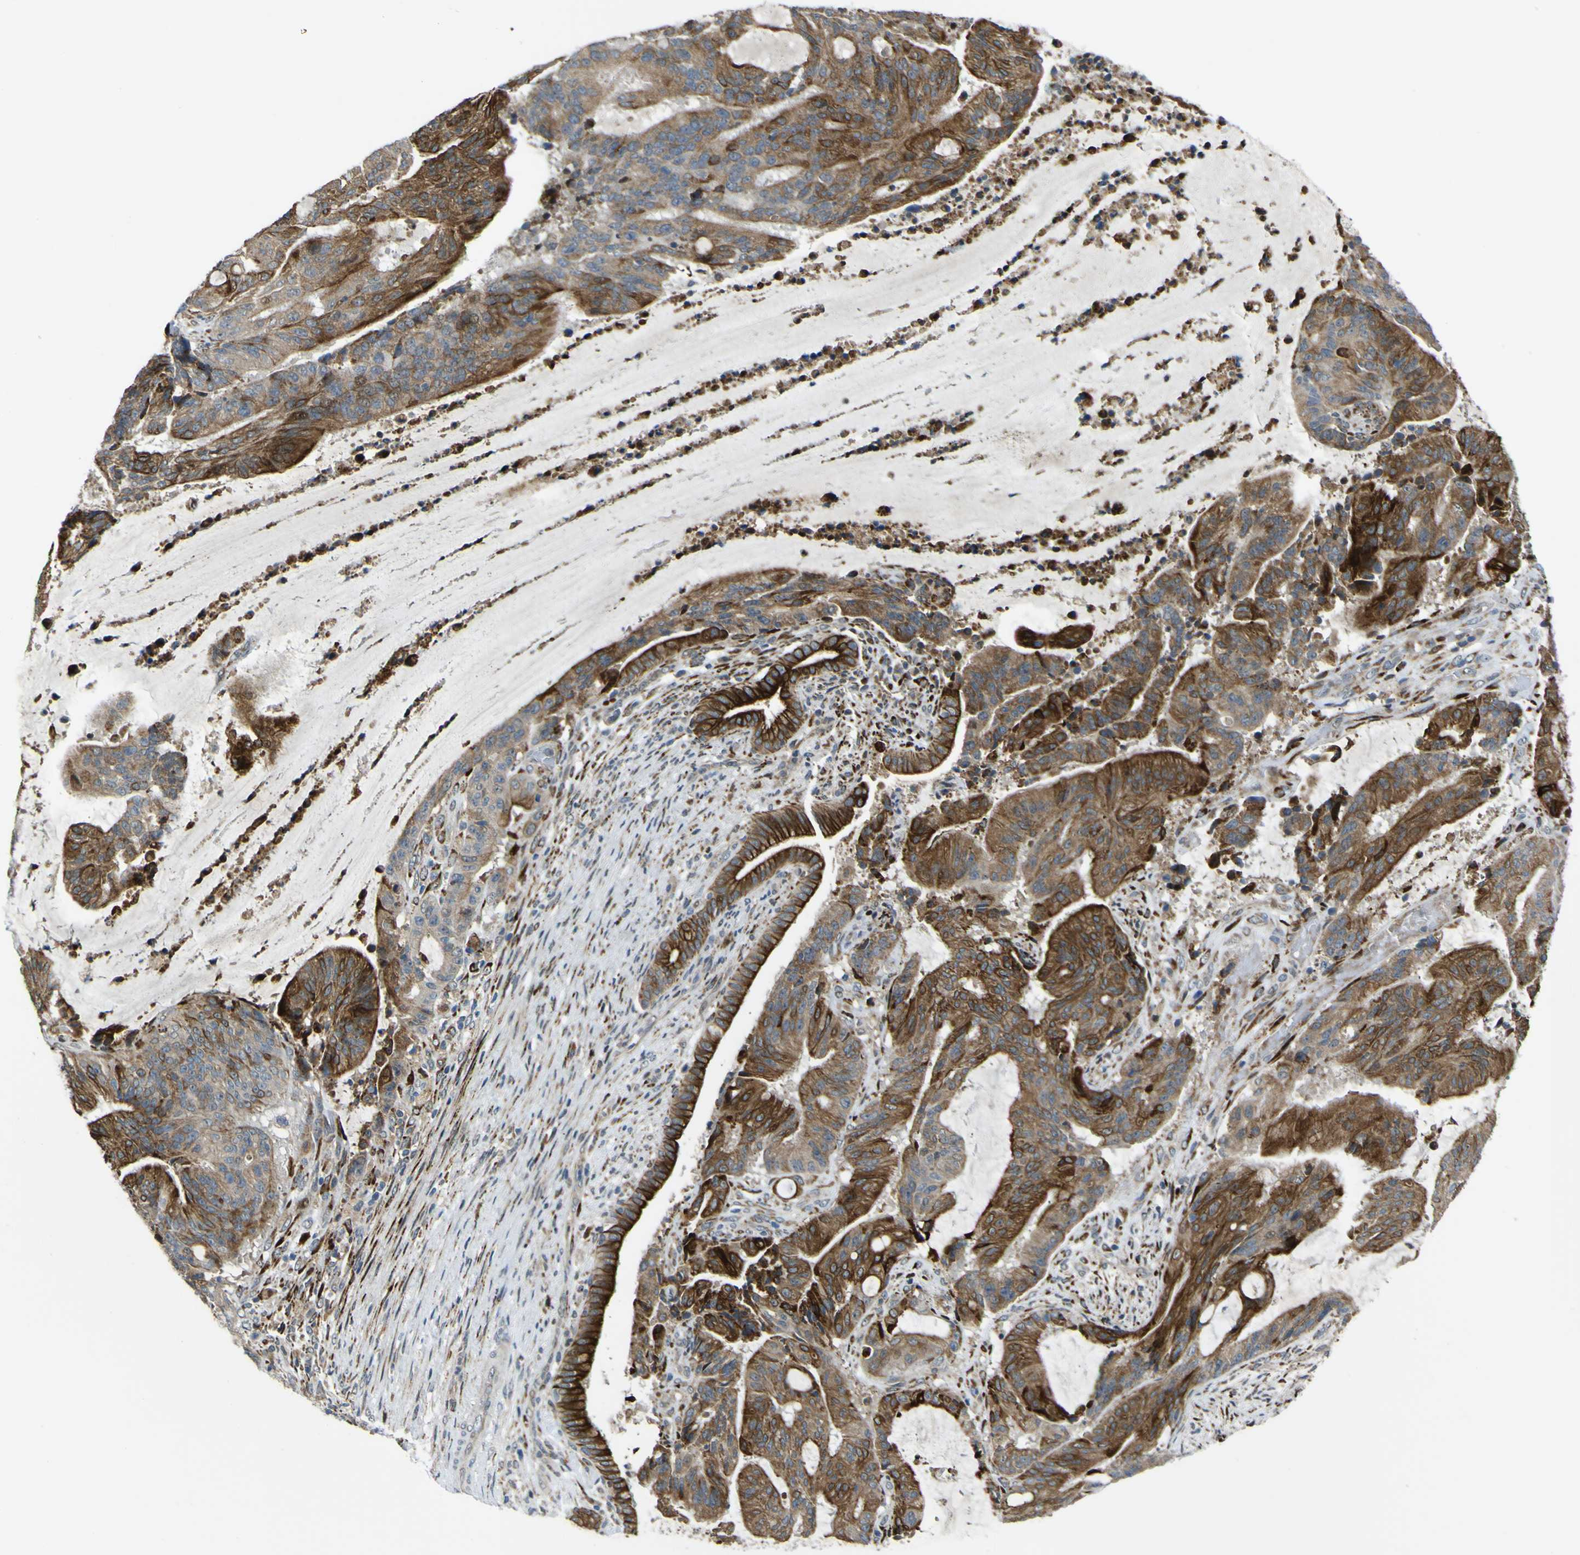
{"staining": {"intensity": "strong", "quantity": ">75%", "location": "cytoplasmic/membranous"}, "tissue": "liver cancer", "cell_type": "Tumor cells", "image_type": "cancer", "snomed": [{"axis": "morphology", "description": "Cholangiocarcinoma"}, {"axis": "topography", "description": "Liver"}], "caption": "Tumor cells demonstrate strong cytoplasmic/membranous expression in about >75% of cells in liver cholangiocarcinoma.", "gene": "LBHD1", "patient": {"sex": "female", "age": 73}}